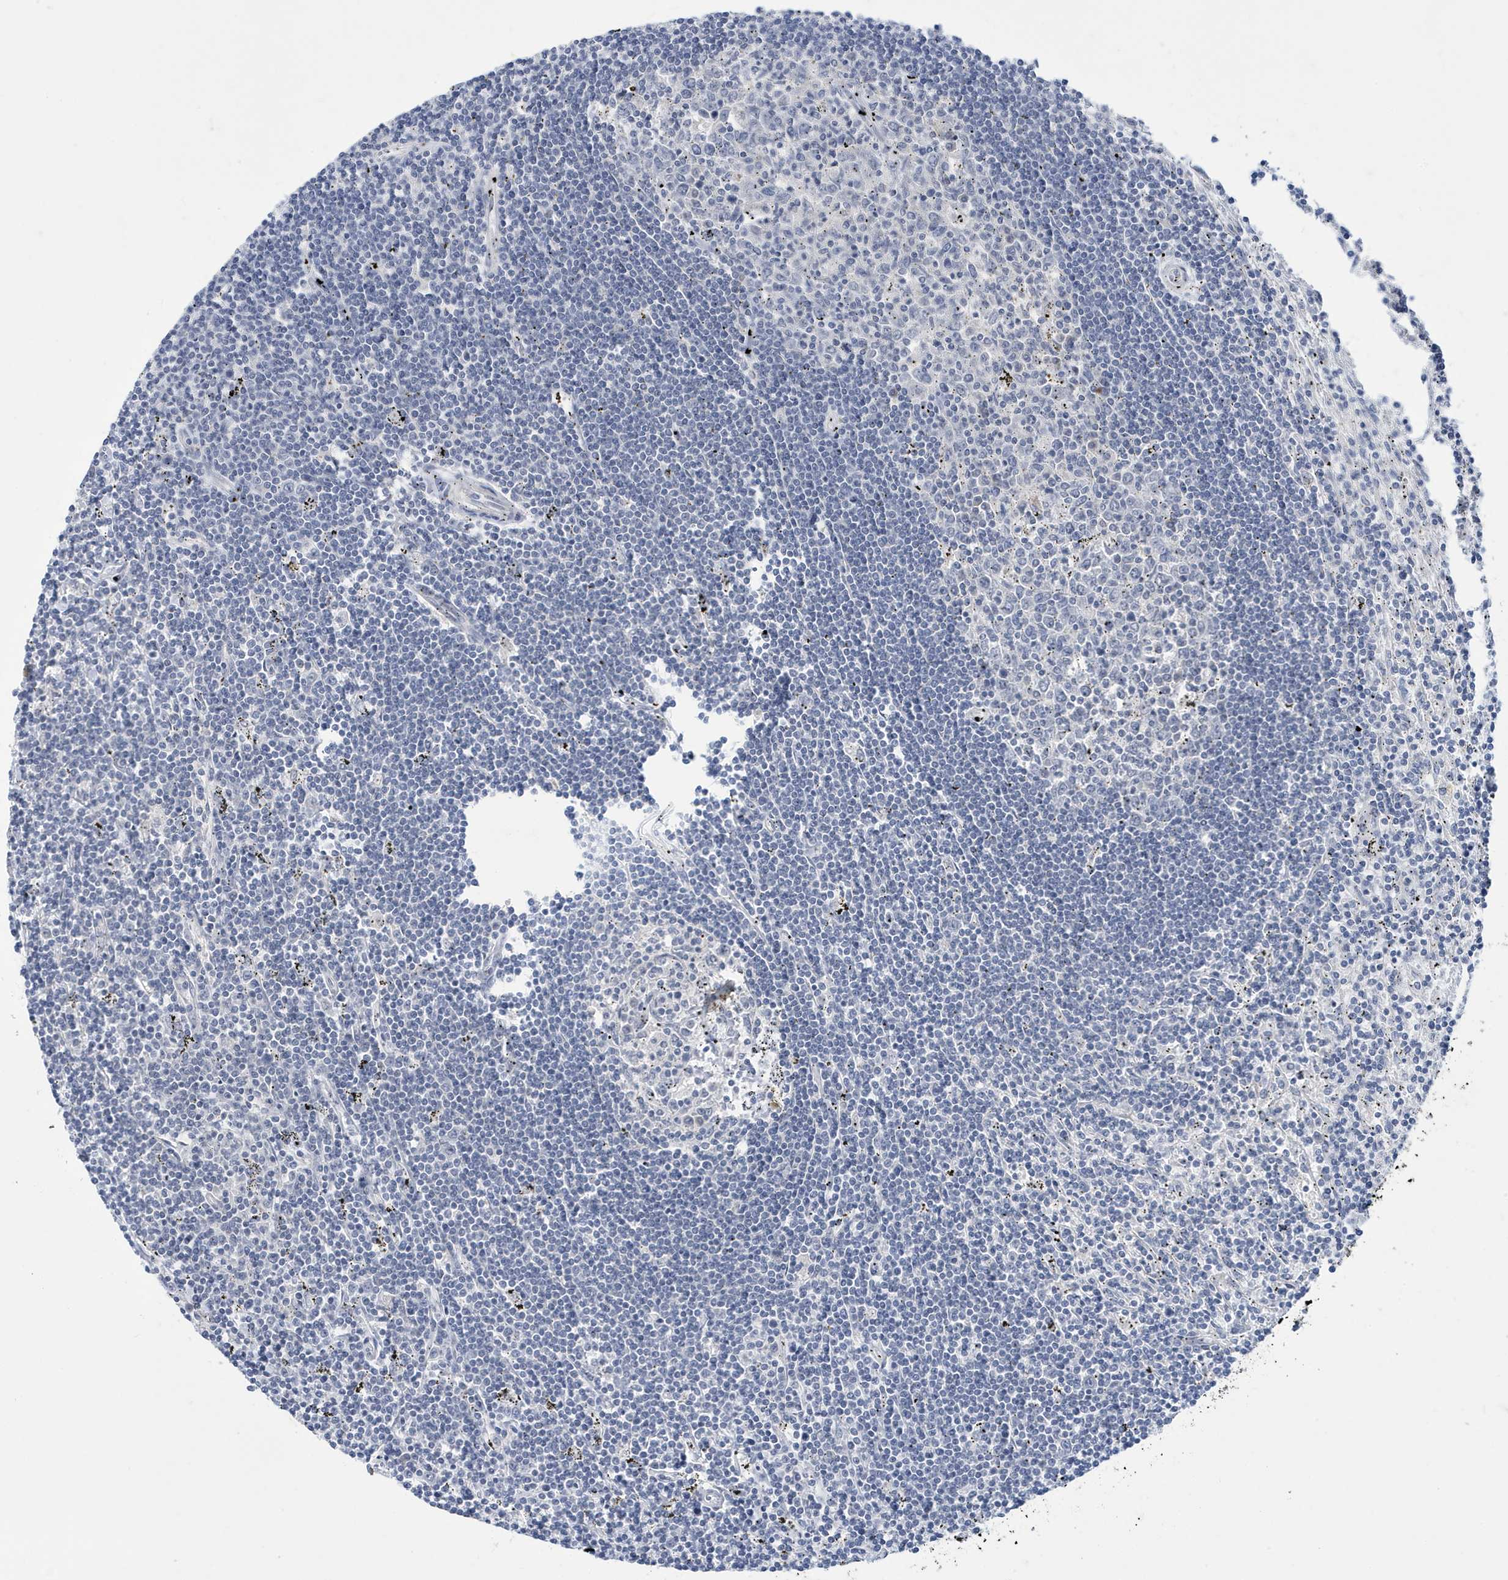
{"staining": {"intensity": "negative", "quantity": "none", "location": "none"}, "tissue": "lymphoma", "cell_type": "Tumor cells", "image_type": "cancer", "snomed": [{"axis": "morphology", "description": "Malignant lymphoma, non-Hodgkin's type, Low grade"}, {"axis": "topography", "description": "Spleen"}], "caption": "Low-grade malignant lymphoma, non-Hodgkin's type was stained to show a protein in brown. There is no significant positivity in tumor cells.", "gene": "ZNF654", "patient": {"sex": "male", "age": 76}}